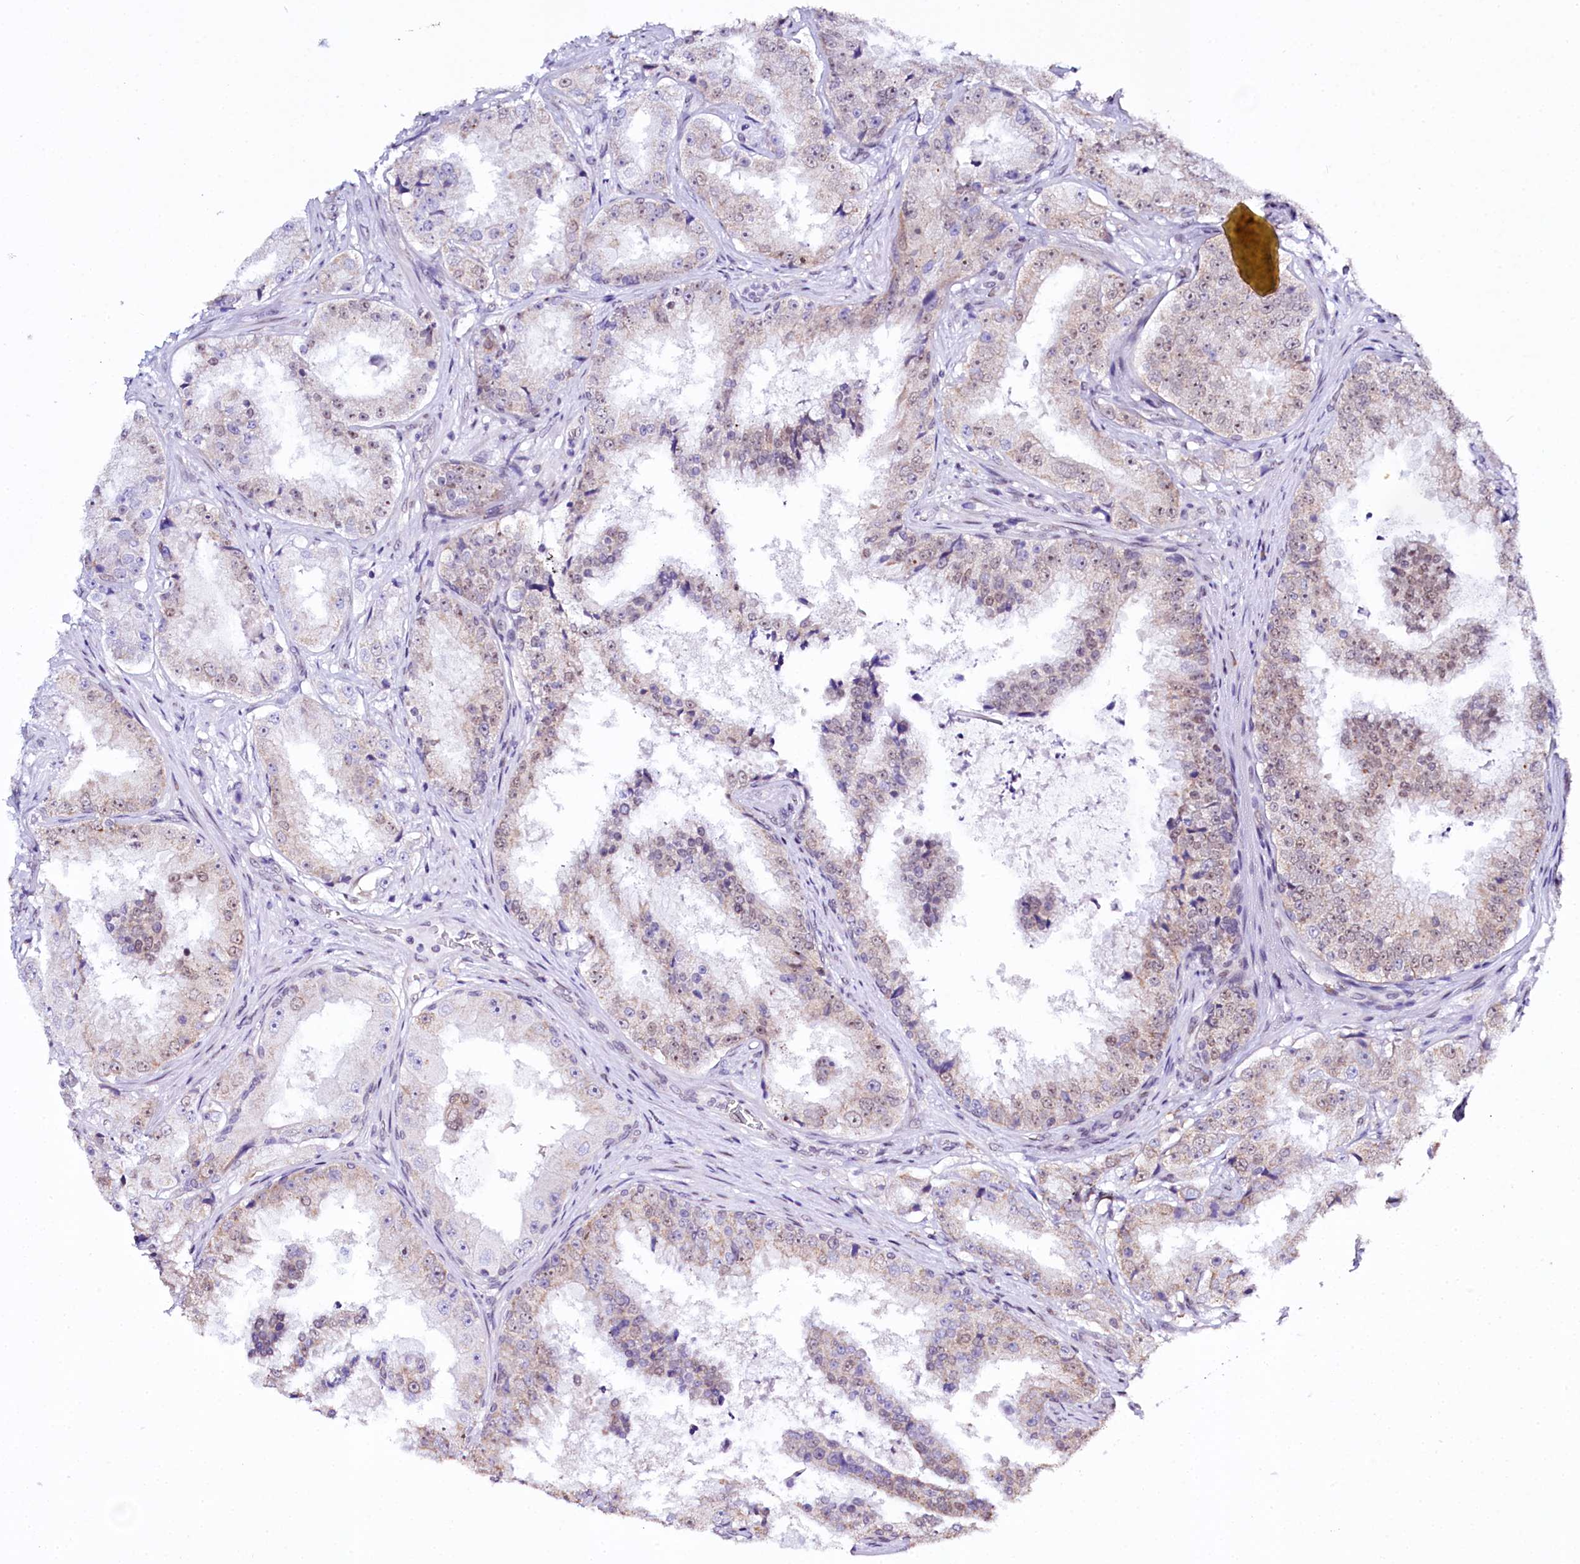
{"staining": {"intensity": "weak", "quantity": "25%-75%", "location": "cytoplasmic/membranous,nuclear"}, "tissue": "prostate cancer", "cell_type": "Tumor cells", "image_type": "cancer", "snomed": [{"axis": "morphology", "description": "Adenocarcinoma, High grade"}, {"axis": "topography", "description": "Prostate"}], "caption": "Brown immunohistochemical staining in human prostate high-grade adenocarcinoma displays weak cytoplasmic/membranous and nuclear positivity in about 25%-75% of tumor cells.", "gene": "SPATS2", "patient": {"sex": "male", "age": 73}}